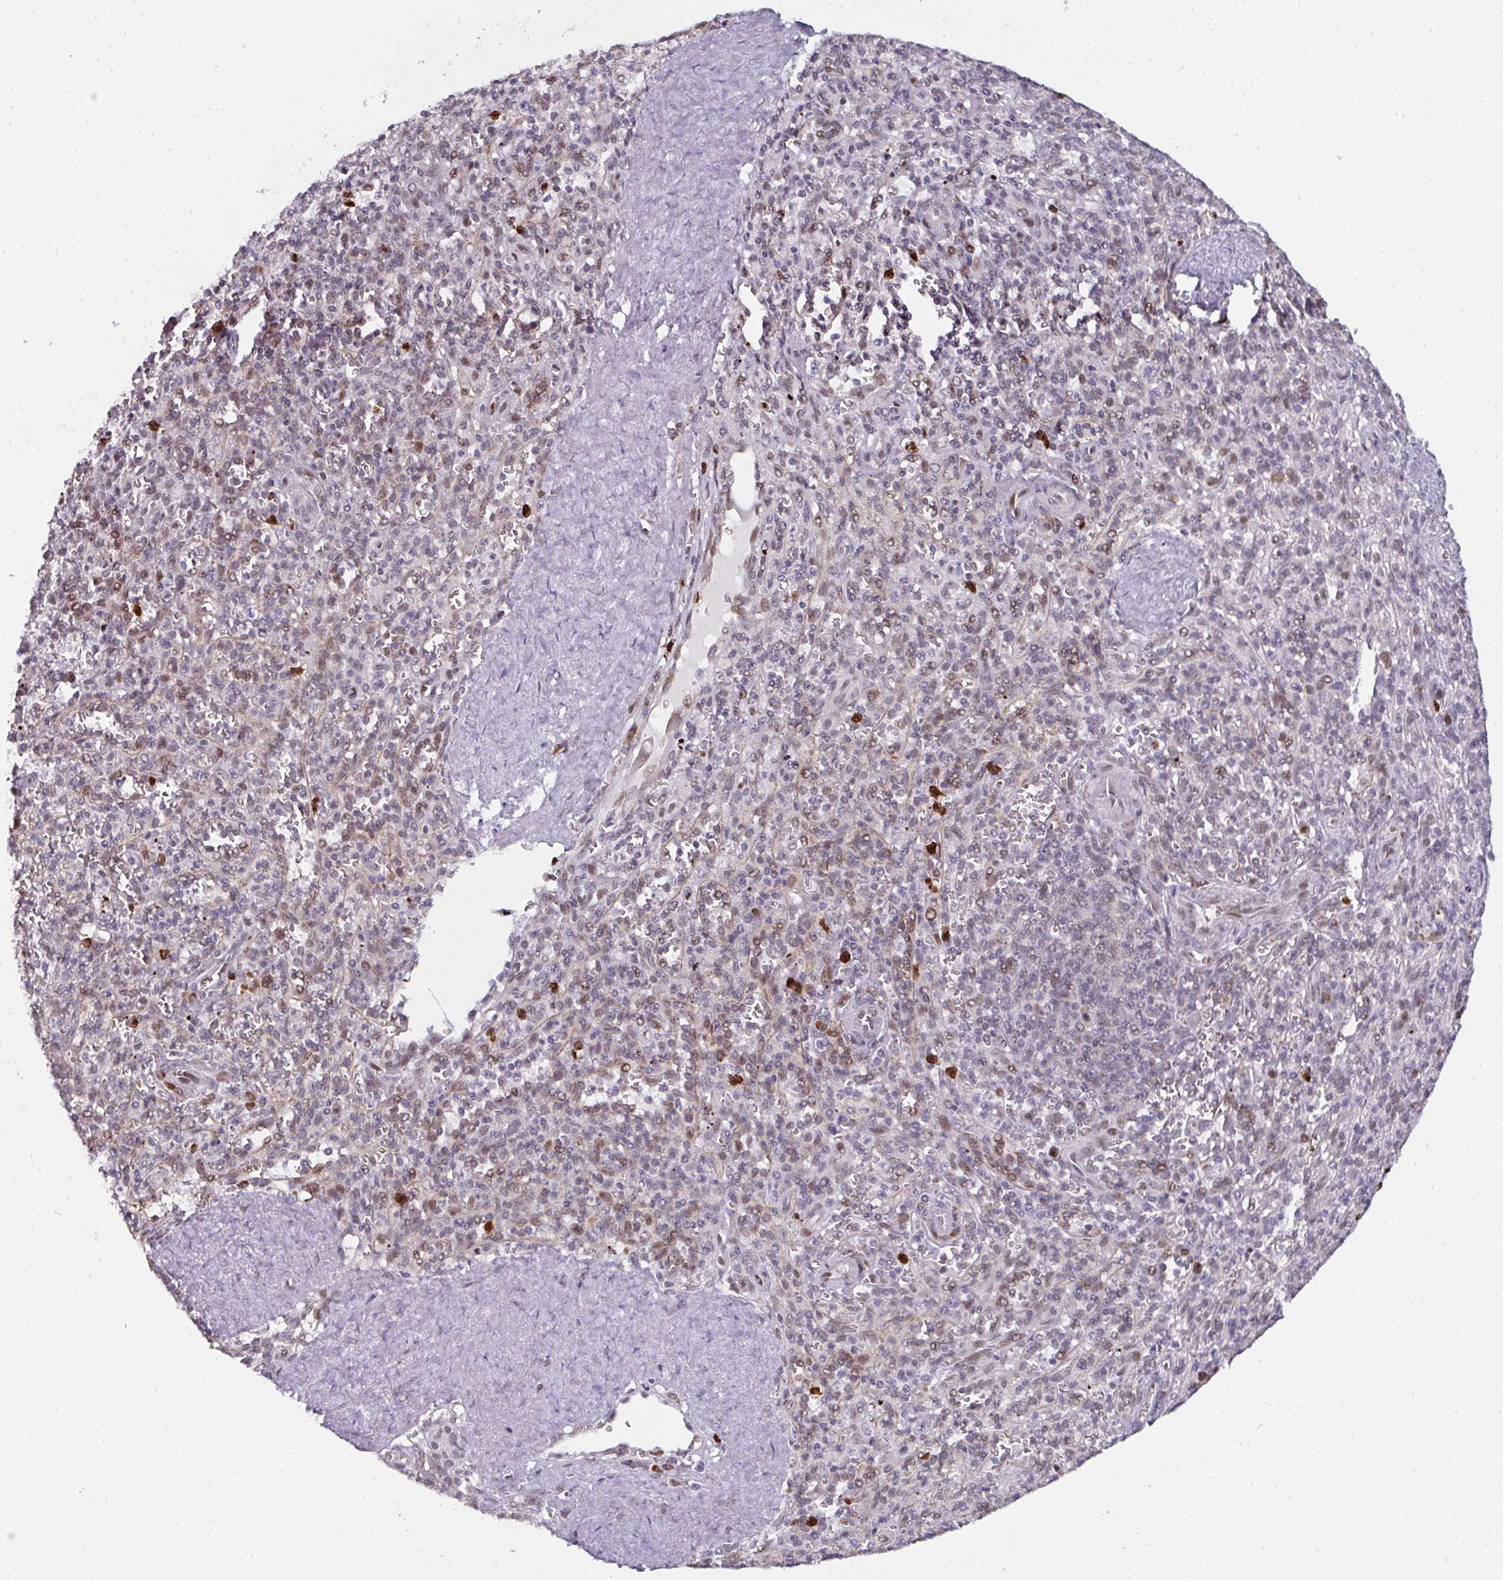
{"staining": {"intensity": "negative", "quantity": "none", "location": "none"}, "tissue": "spleen", "cell_type": "Cells in red pulp", "image_type": "normal", "snomed": [{"axis": "morphology", "description": "Normal tissue, NOS"}, {"axis": "topography", "description": "Spleen"}], "caption": "IHC histopathology image of unremarkable human spleen stained for a protein (brown), which displays no staining in cells in red pulp. (Stains: DAB immunohistochemistry with hematoxylin counter stain, Microscopy: brightfield microscopy at high magnification).", "gene": "APOLD1", "patient": {"sex": "female", "age": 70}}